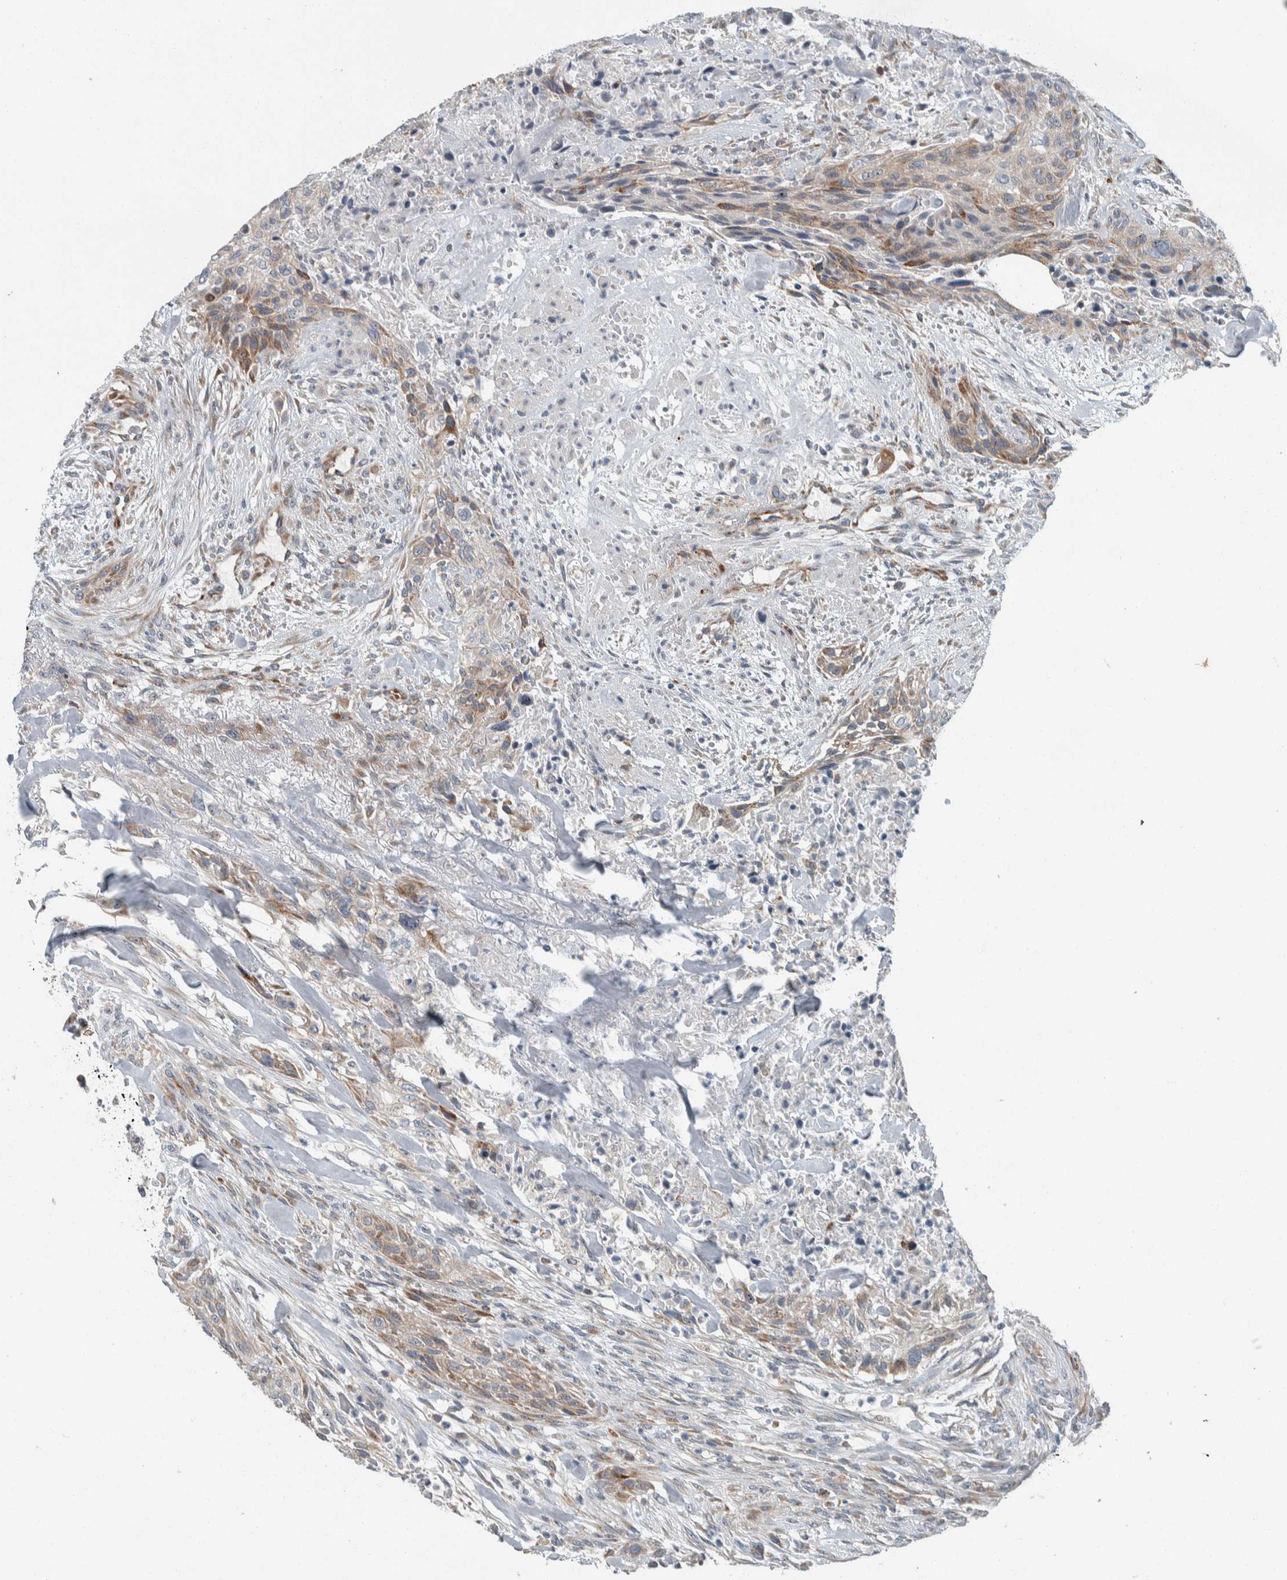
{"staining": {"intensity": "moderate", "quantity": "<25%", "location": "cytoplasmic/membranous"}, "tissue": "urothelial cancer", "cell_type": "Tumor cells", "image_type": "cancer", "snomed": [{"axis": "morphology", "description": "Urothelial carcinoma, High grade"}, {"axis": "topography", "description": "Urinary bladder"}], "caption": "Protein analysis of urothelial cancer tissue exhibits moderate cytoplasmic/membranous positivity in approximately <25% of tumor cells. (DAB (3,3'-diaminobenzidine) = brown stain, brightfield microscopy at high magnification).", "gene": "USP25", "patient": {"sex": "male", "age": 35}}